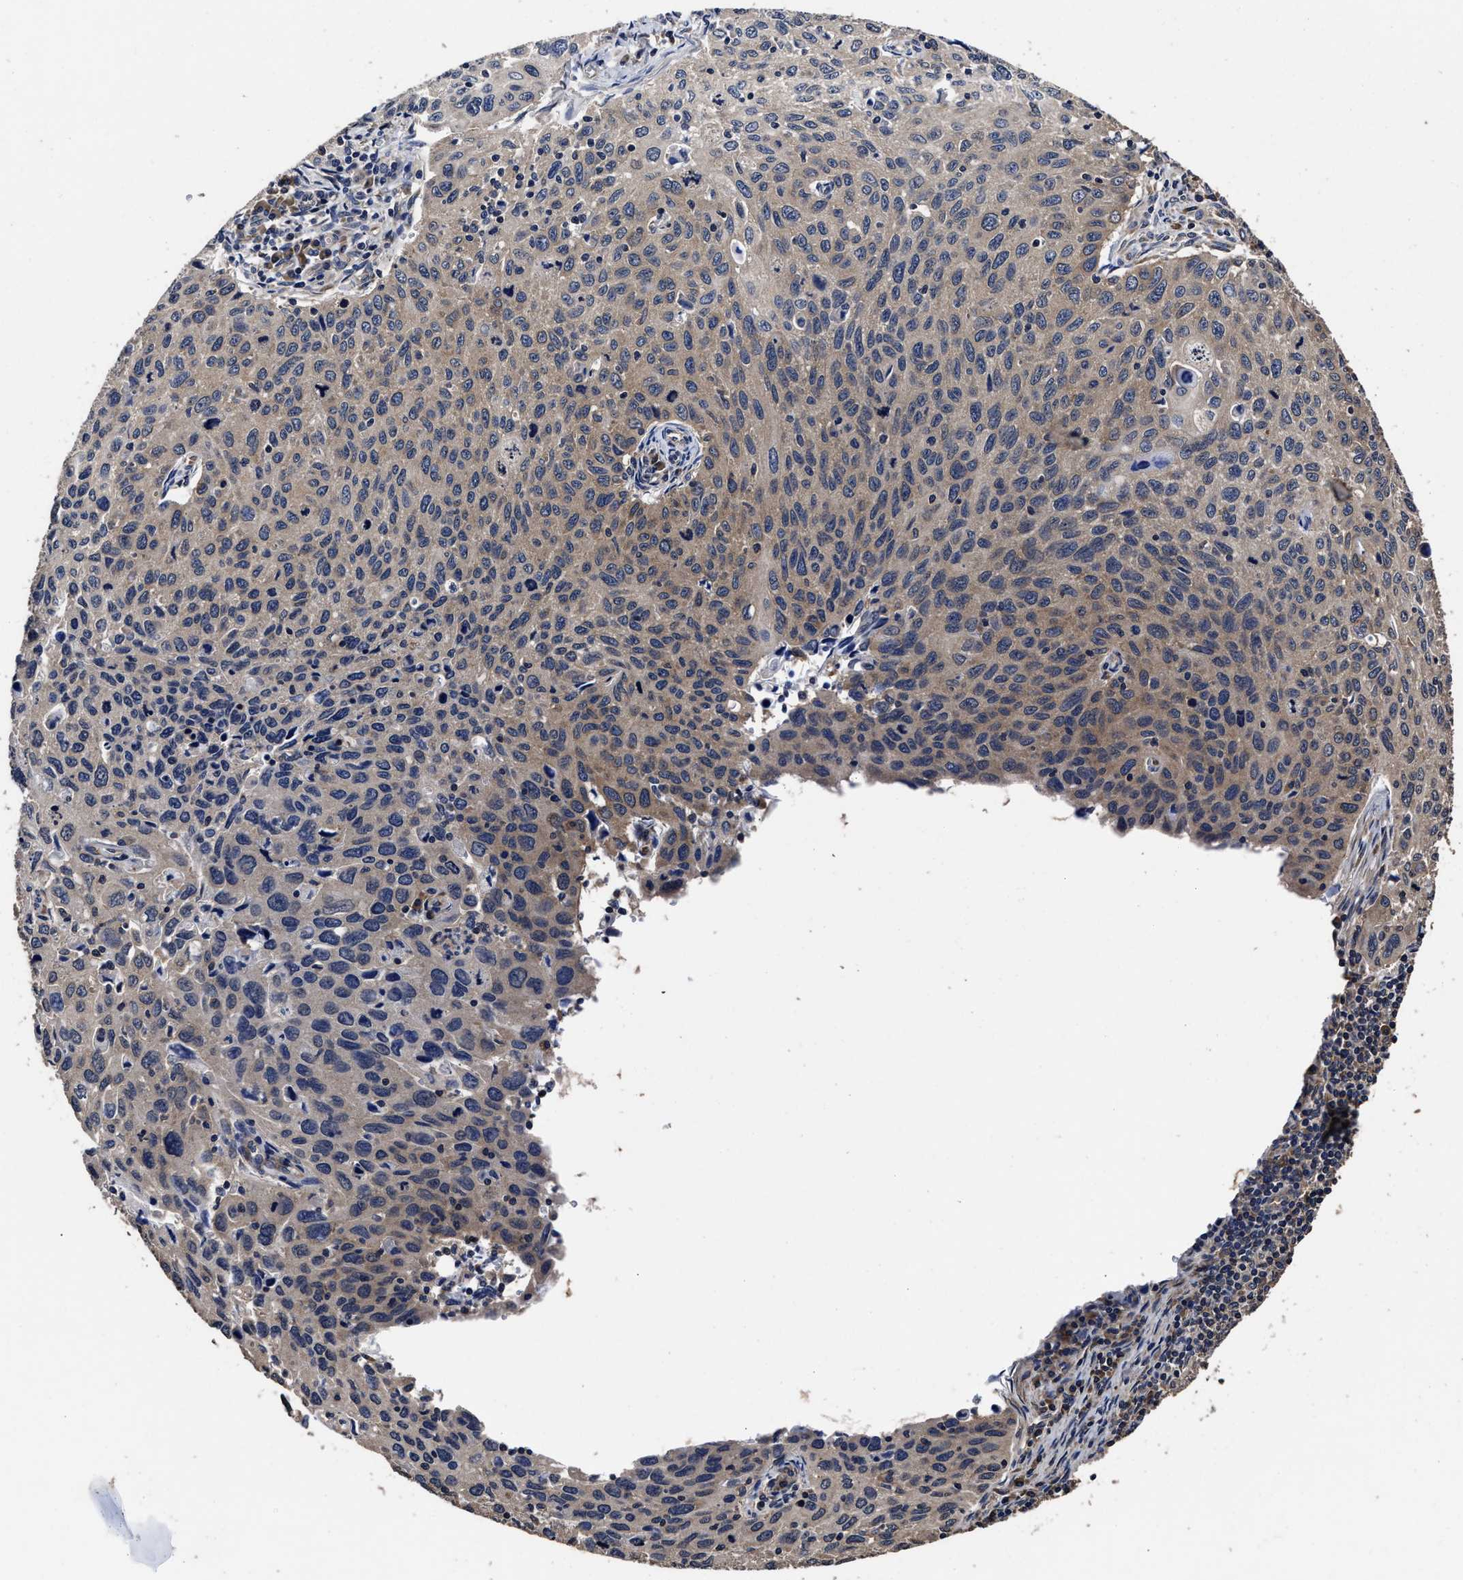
{"staining": {"intensity": "weak", "quantity": "<25%", "location": "cytoplasmic/membranous"}, "tissue": "cervical cancer", "cell_type": "Tumor cells", "image_type": "cancer", "snomed": [{"axis": "morphology", "description": "Squamous cell carcinoma, NOS"}, {"axis": "topography", "description": "Cervix"}], "caption": "An immunohistochemistry (IHC) micrograph of squamous cell carcinoma (cervical) is shown. There is no staining in tumor cells of squamous cell carcinoma (cervical). Brightfield microscopy of IHC stained with DAB (3,3'-diaminobenzidine) (brown) and hematoxylin (blue), captured at high magnification.", "gene": "AVEN", "patient": {"sex": "female", "age": 53}}